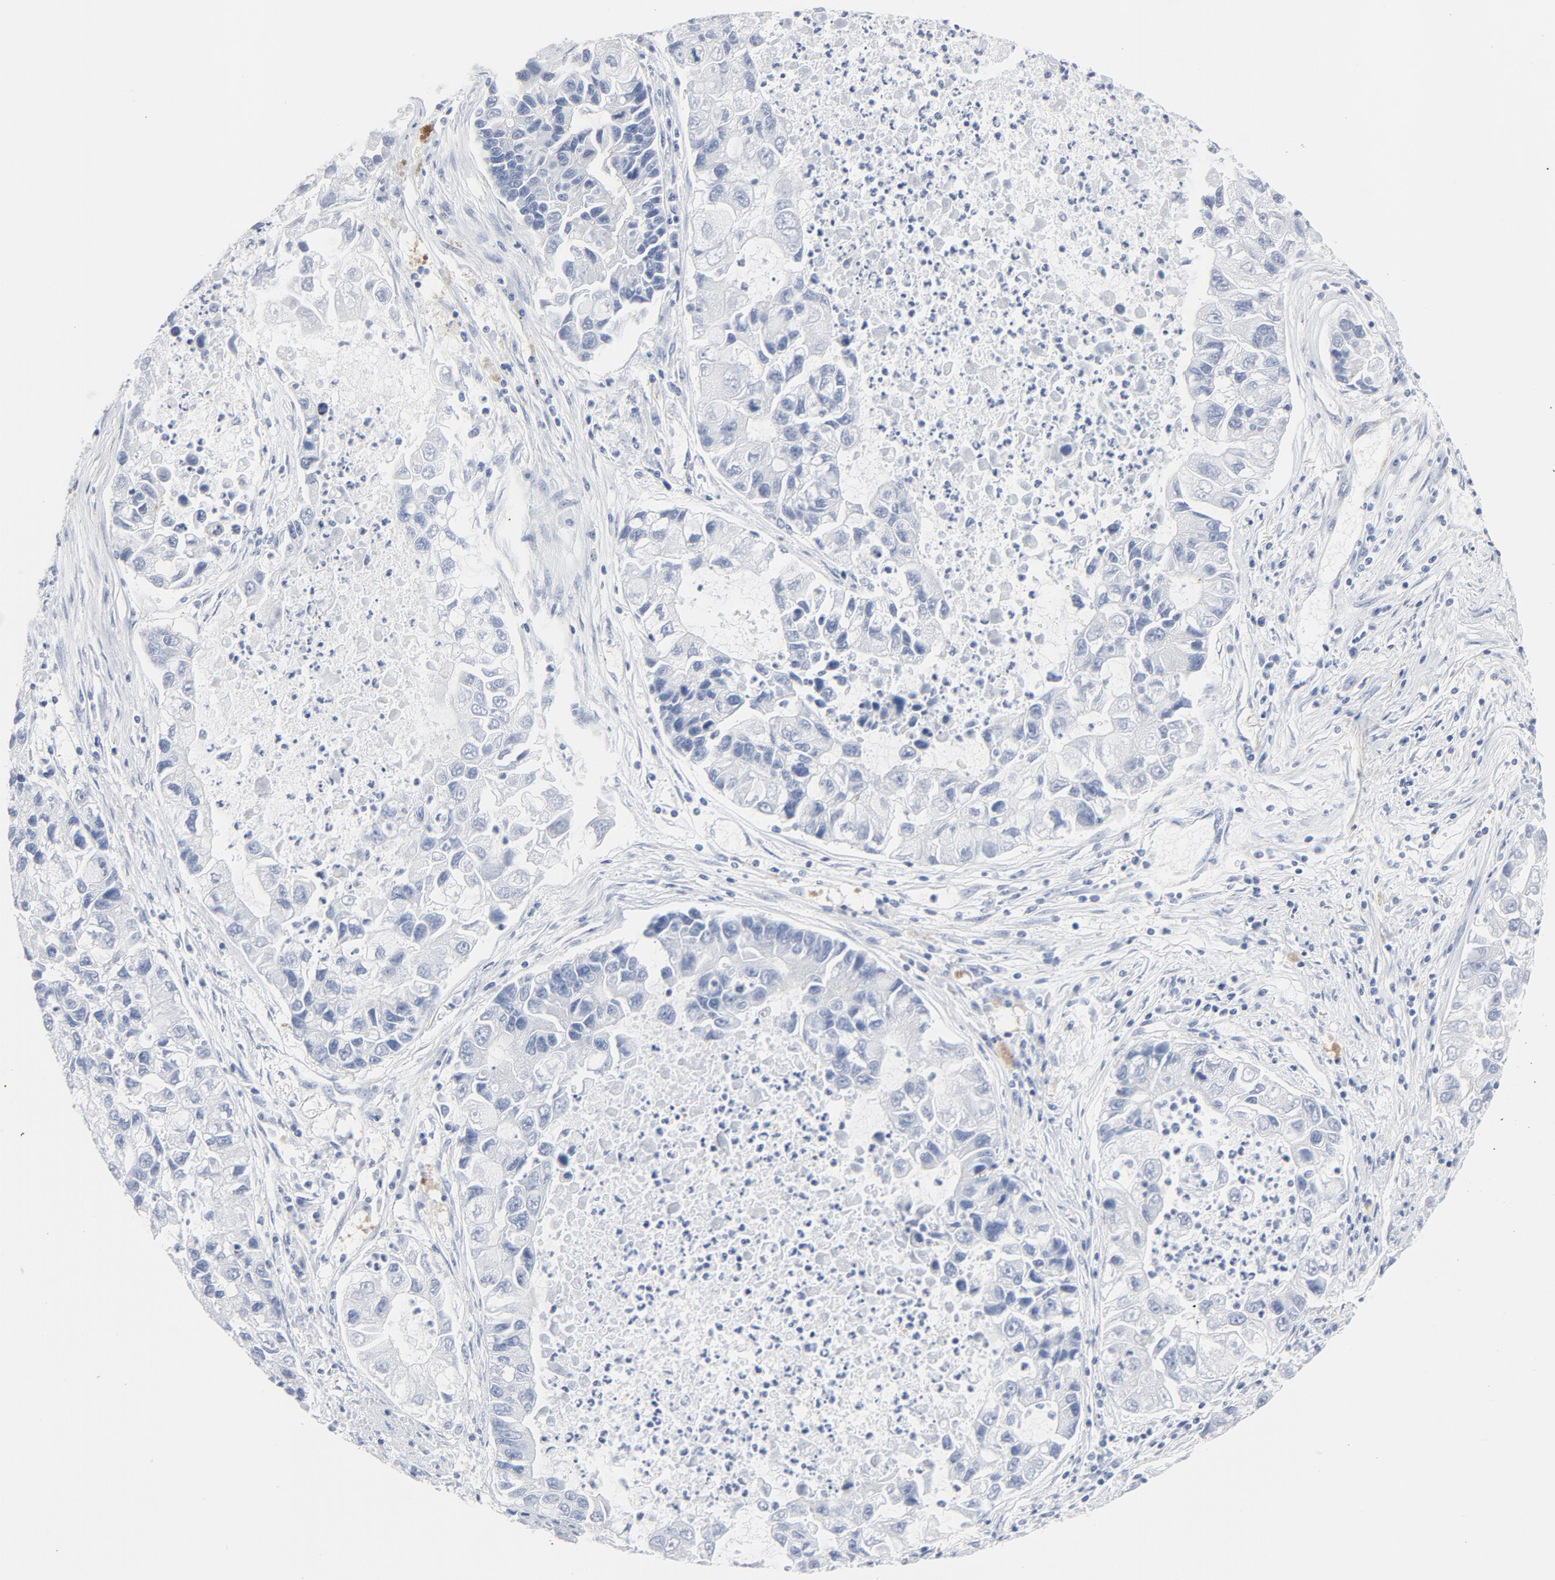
{"staining": {"intensity": "negative", "quantity": "none", "location": "none"}, "tissue": "lung cancer", "cell_type": "Tumor cells", "image_type": "cancer", "snomed": [{"axis": "morphology", "description": "Adenocarcinoma, NOS"}, {"axis": "topography", "description": "Lung"}], "caption": "An immunohistochemistry micrograph of adenocarcinoma (lung) is shown. There is no staining in tumor cells of adenocarcinoma (lung).", "gene": "TUBB1", "patient": {"sex": "female", "age": 51}}